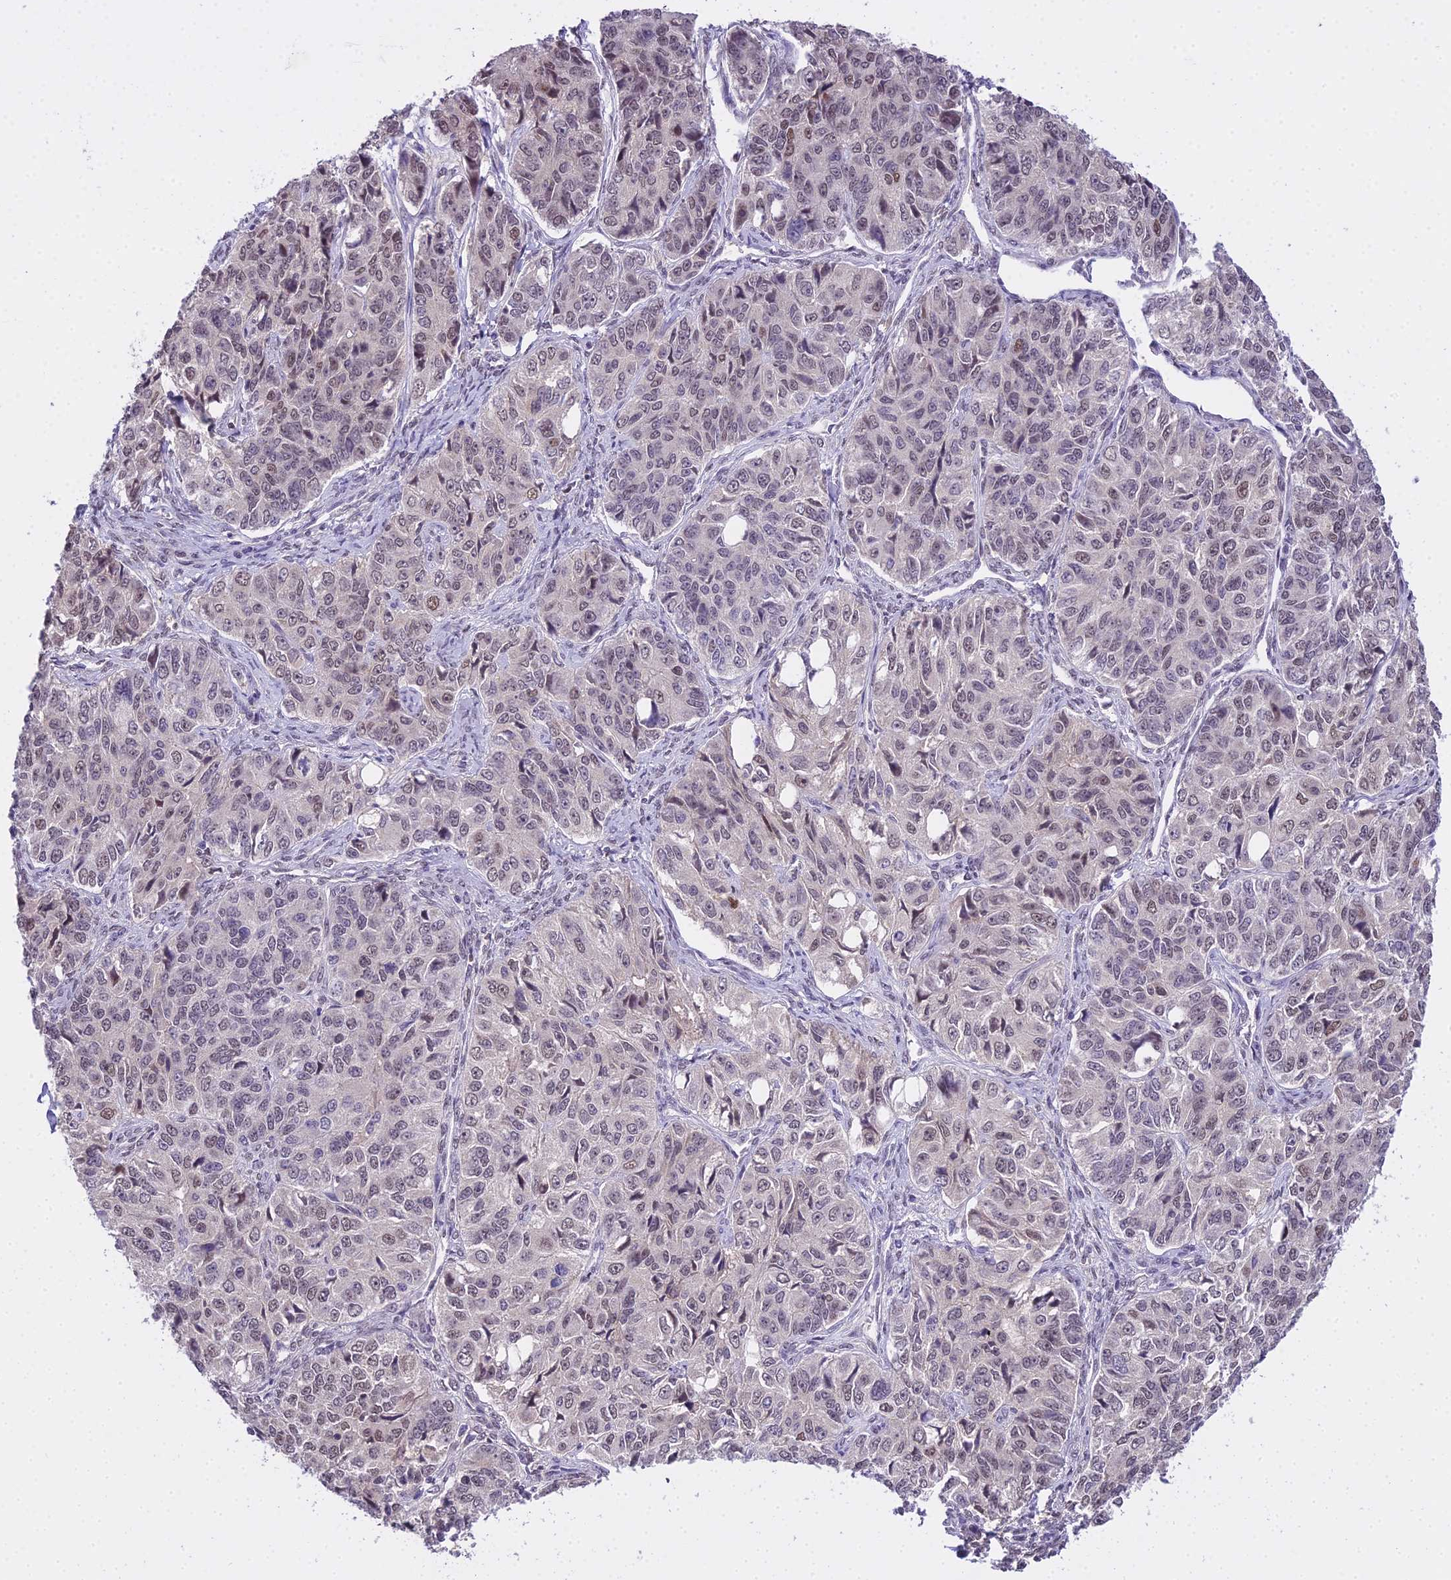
{"staining": {"intensity": "moderate", "quantity": "25%-75%", "location": "nuclear"}, "tissue": "ovarian cancer", "cell_type": "Tumor cells", "image_type": "cancer", "snomed": [{"axis": "morphology", "description": "Carcinoma, endometroid"}, {"axis": "topography", "description": "Ovary"}], "caption": "Protein analysis of ovarian cancer tissue reveals moderate nuclear staining in about 25%-75% of tumor cells. Nuclei are stained in blue.", "gene": "MAT2A", "patient": {"sex": "female", "age": 51}}